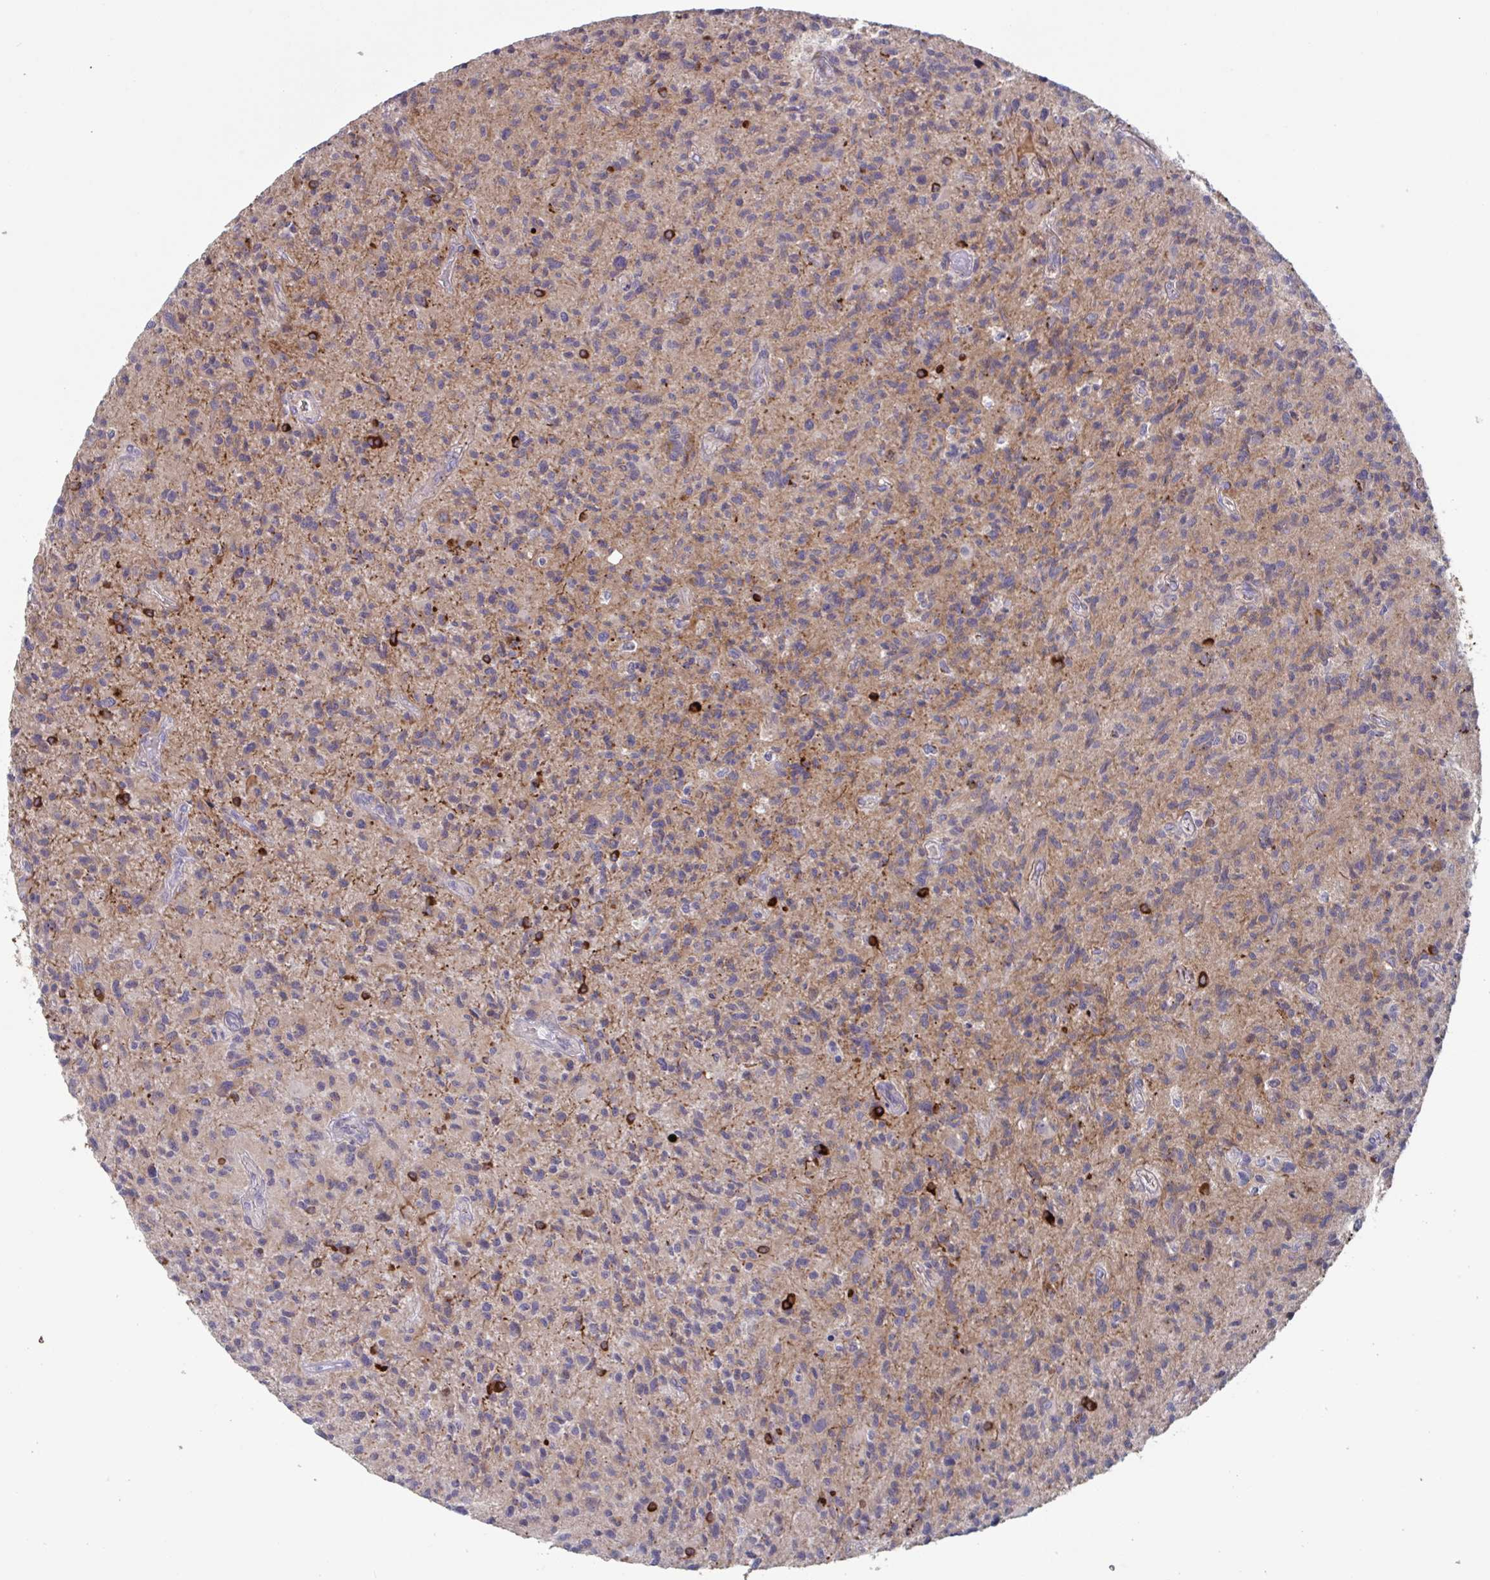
{"staining": {"intensity": "moderate", "quantity": "<25%", "location": "cytoplasmic/membranous"}, "tissue": "glioma", "cell_type": "Tumor cells", "image_type": "cancer", "snomed": [{"axis": "morphology", "description": "Glioma, malignant, High grade"}, {"axis": "topography", "description": "Brain"}], "caption": "DAB immunohistochemical staining of human glioma displays moderate cytoplasmic/membranous protein expression in about <25% of tumor cells. Using DAB (brown) and hematoxylin (blue) stains, captured at high magnification using brightfield microscopy.", "gene": "TNFSF10", "patient": {"sex": "female", "age": 70}}